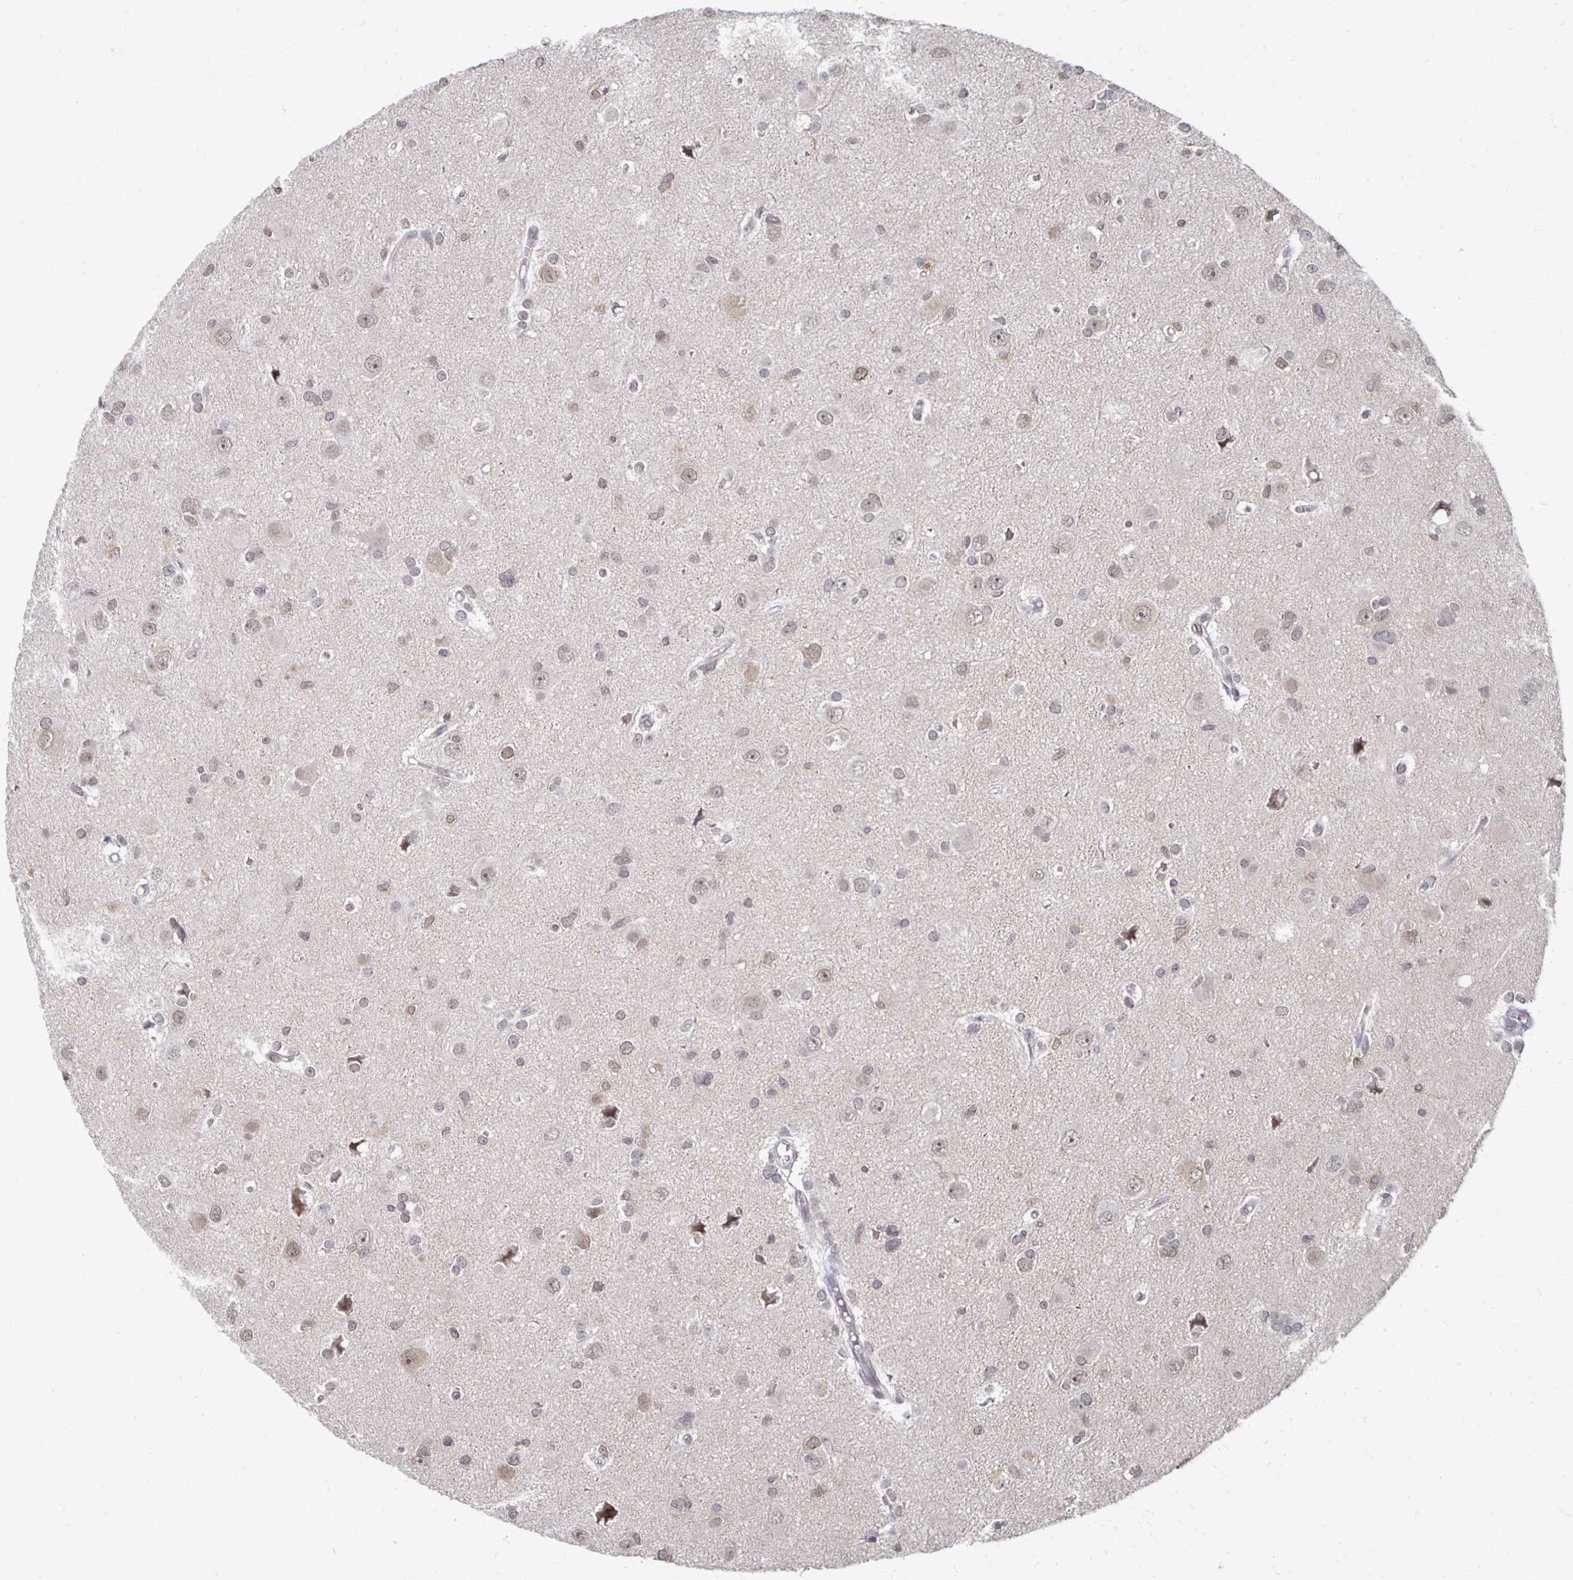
{"staining": {"intensity": "weak", "quantity": "25%-75%", "location": "nuclear"}, "tissue": "glioma", "cell_type": "Tumor cells", "image_type": "cancer", "snomed": [{"axis": "morphology", "description": "Glioma, malignant, High grade"}, {"axis": "topography", "description": "Brain"}], "caption": "An immunohistochemistry (IHC) image of neoplastic tissue is shown. Protein staining in brown highlights weak nuclear positivity in high-grade glioma (malignant) within tumor cells.", "gene": "DAB1", "patient": {"sex": "male", "age": 23}}